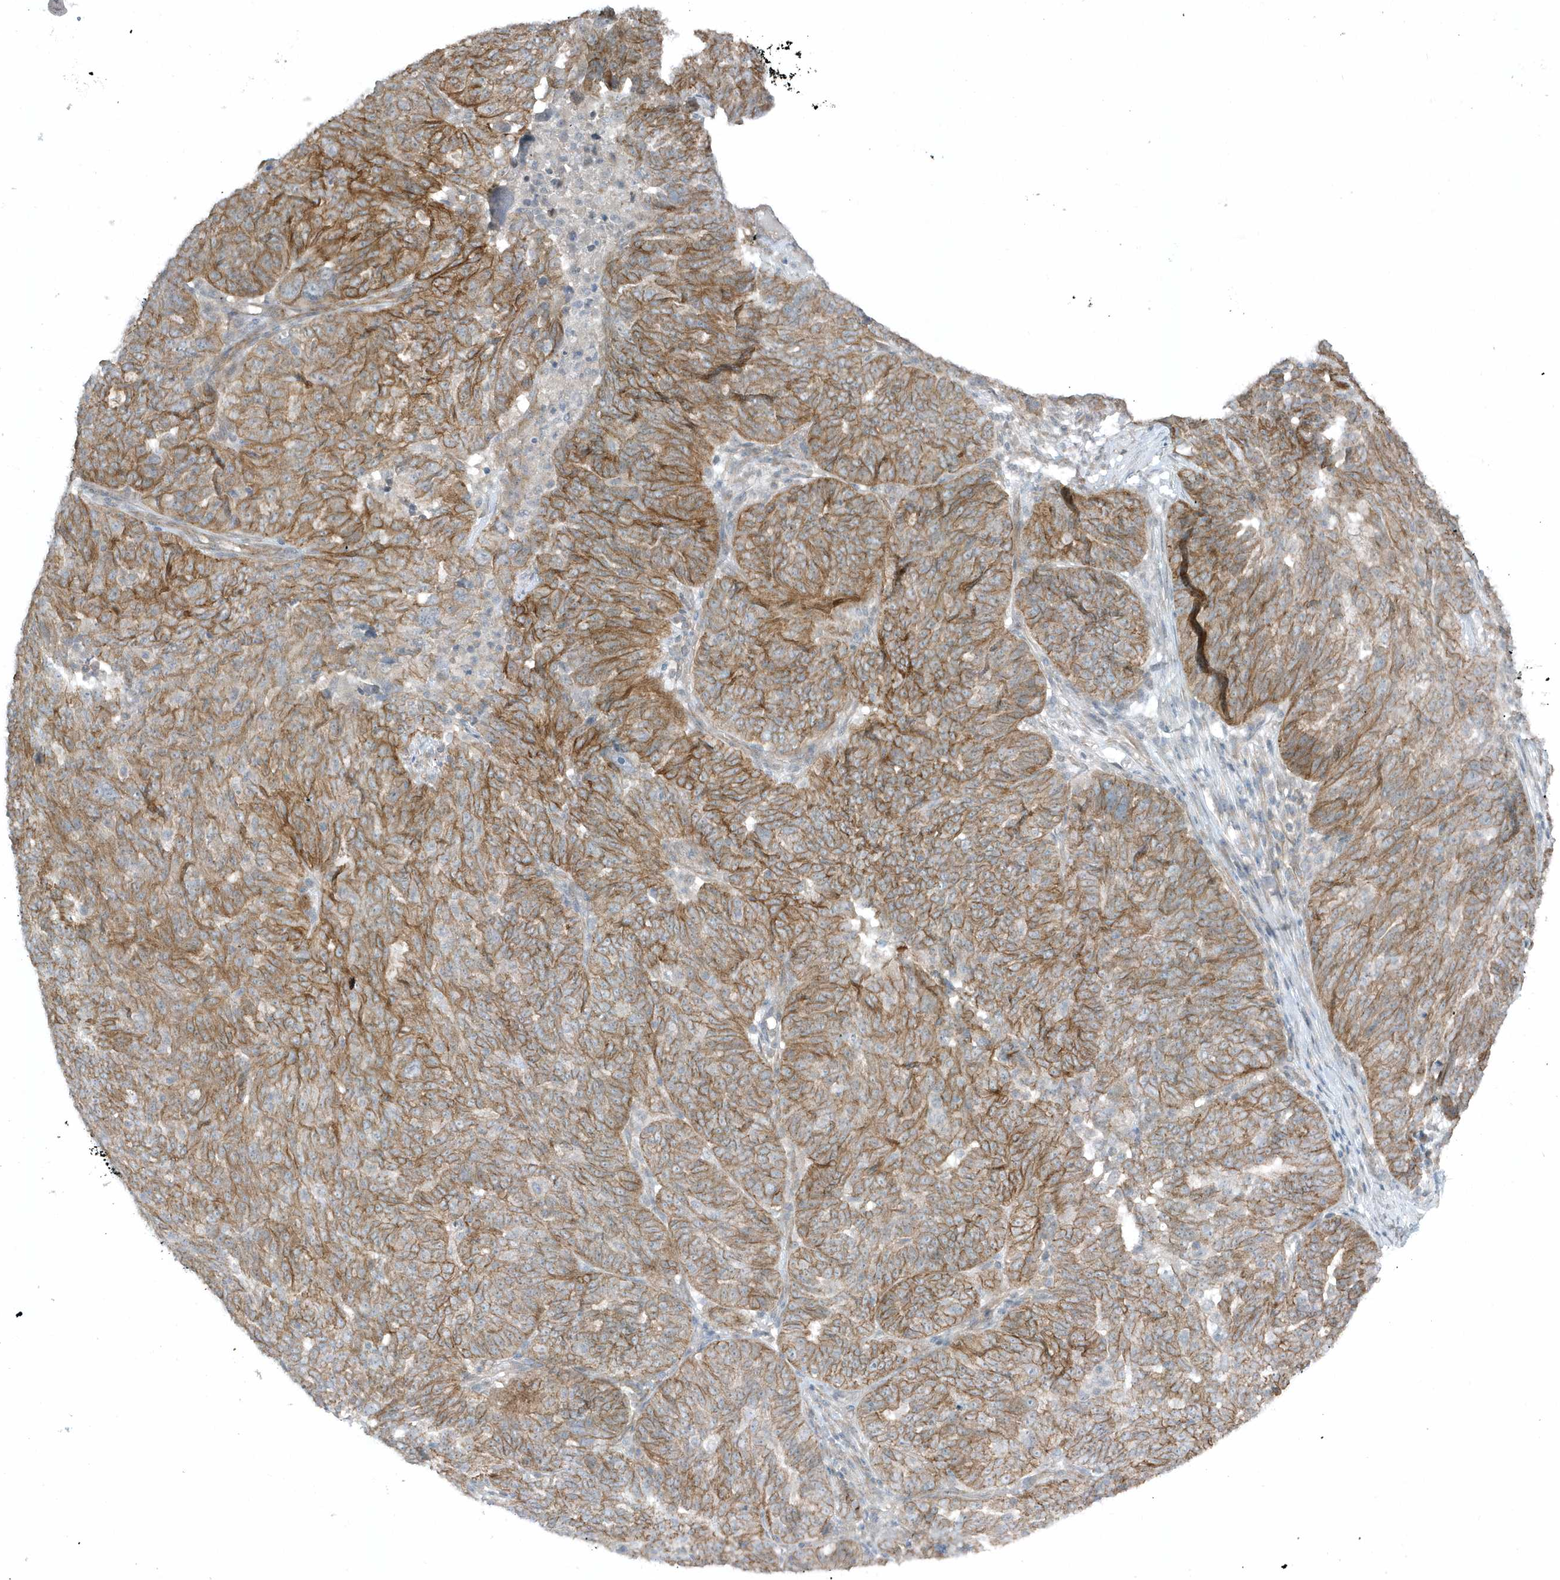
{"staining": {"intensity": "moderate", "quantity": ">75%", "location": "cytoplasmic/membranous"}, "tissue": "ovarian cancer", "cell_type": "Tumor cells", "image_type": "cancer", "snomed": [{"axis": "morphology", "description": "Cystadenocarcinoma, serous, NOS"}, {"axis": "topography", "description": "Ovary"}], "caption": "A brown stain labels moderate cytoplasmic/membranous staining of a protein in human ovarian serous cystadenocarcinoma tumor cells.", "gene": "PARD3B", "patient": {"sex": "female", "age": 59}}